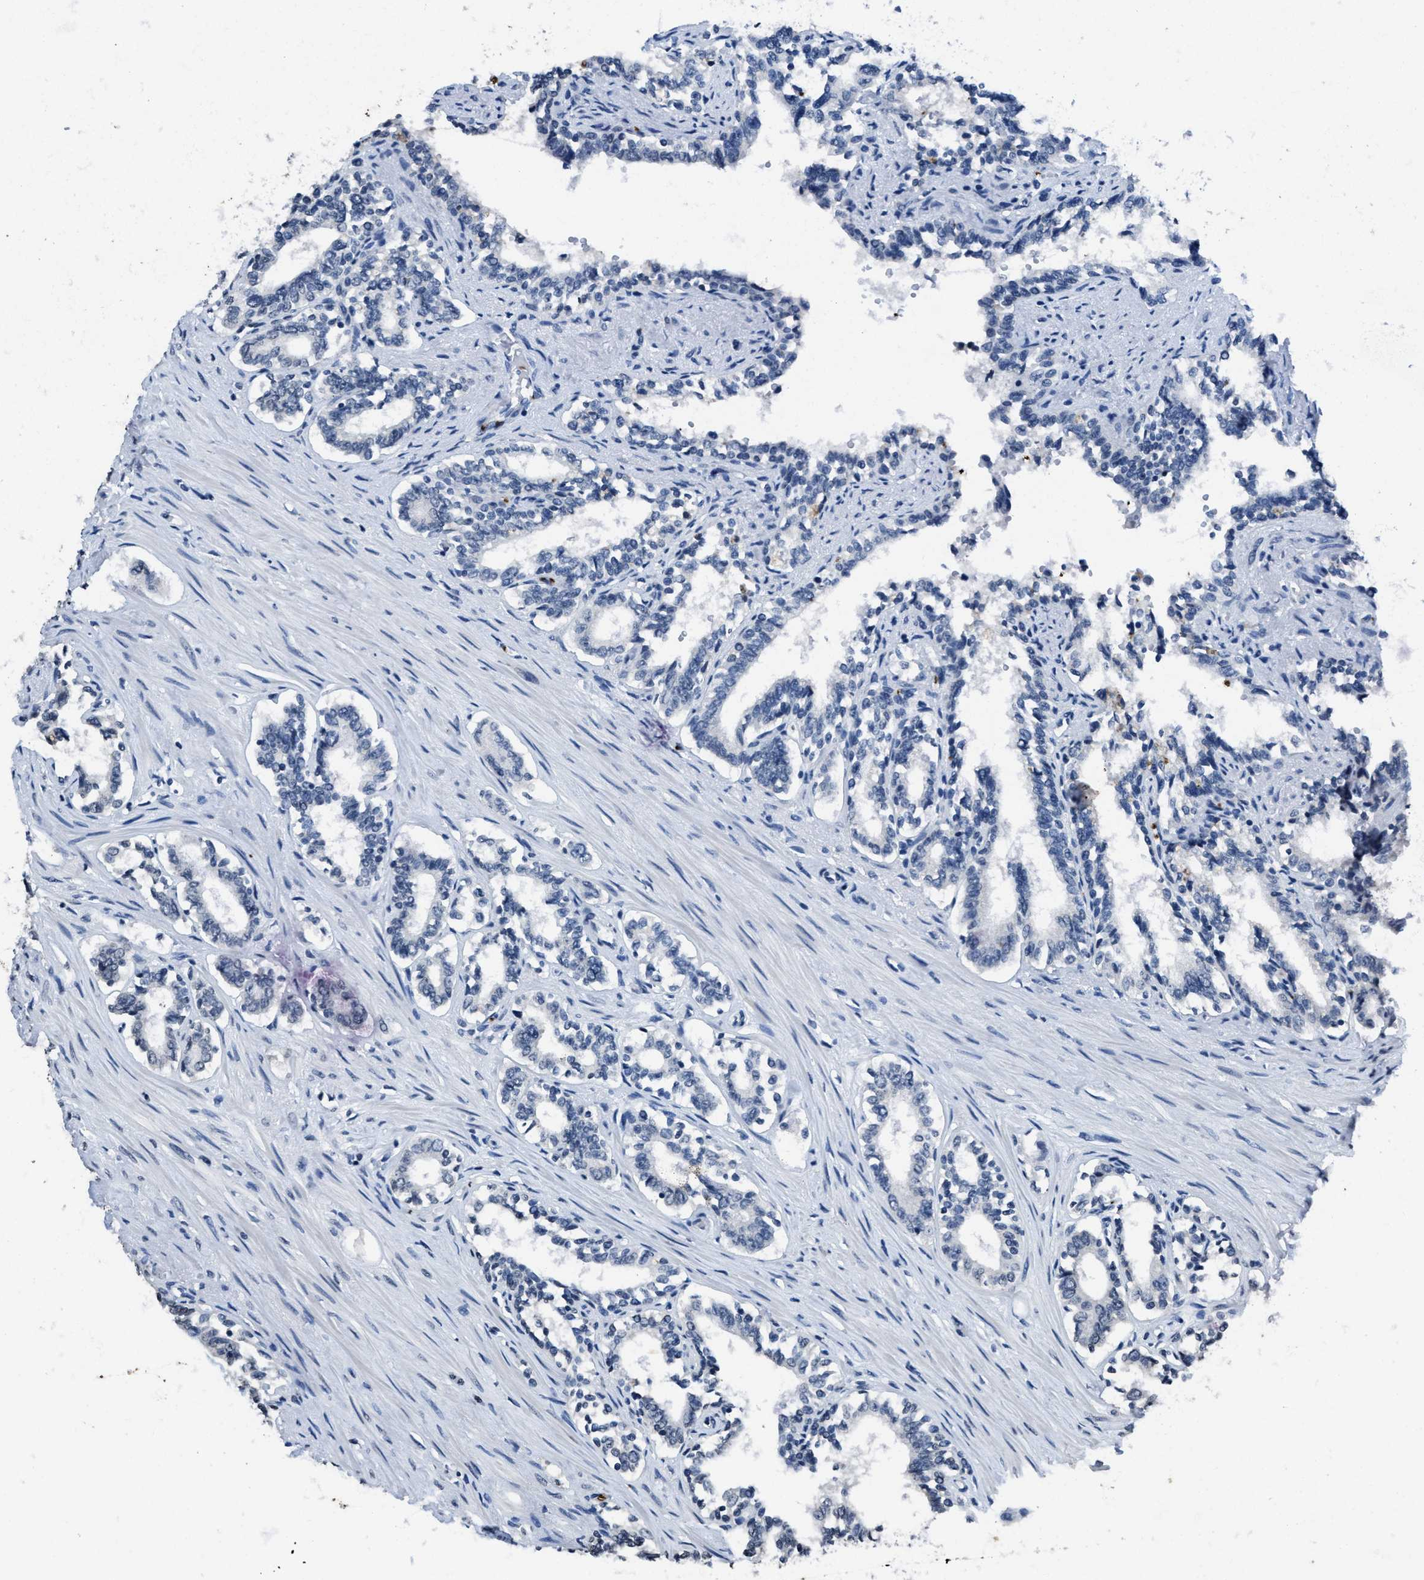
{"staining": {"intensity": "negative", "quantity": "none", "location": "none"}, "tissue": "seminal vesicle", "cell_type": "Glandular cells", "image_type": "normal", "snomed": [{"axis": "morphology", "description": "Normal tissue, NOS"}, {"axis": "morphology", "description": "Adenocarcinoma, High grade"}, {"axis": "topography", "description": "Prostate"}, {"axis": "topography", "description": "Seminal veicle"}], "caption": "An immunohistochemistry micrograph of normal seminal vesicle is shown. There is no staining in glandular cells of seminal vesicle.", "gene": "ITGA2B", "patient": {"sex": "male", "age": 55}}